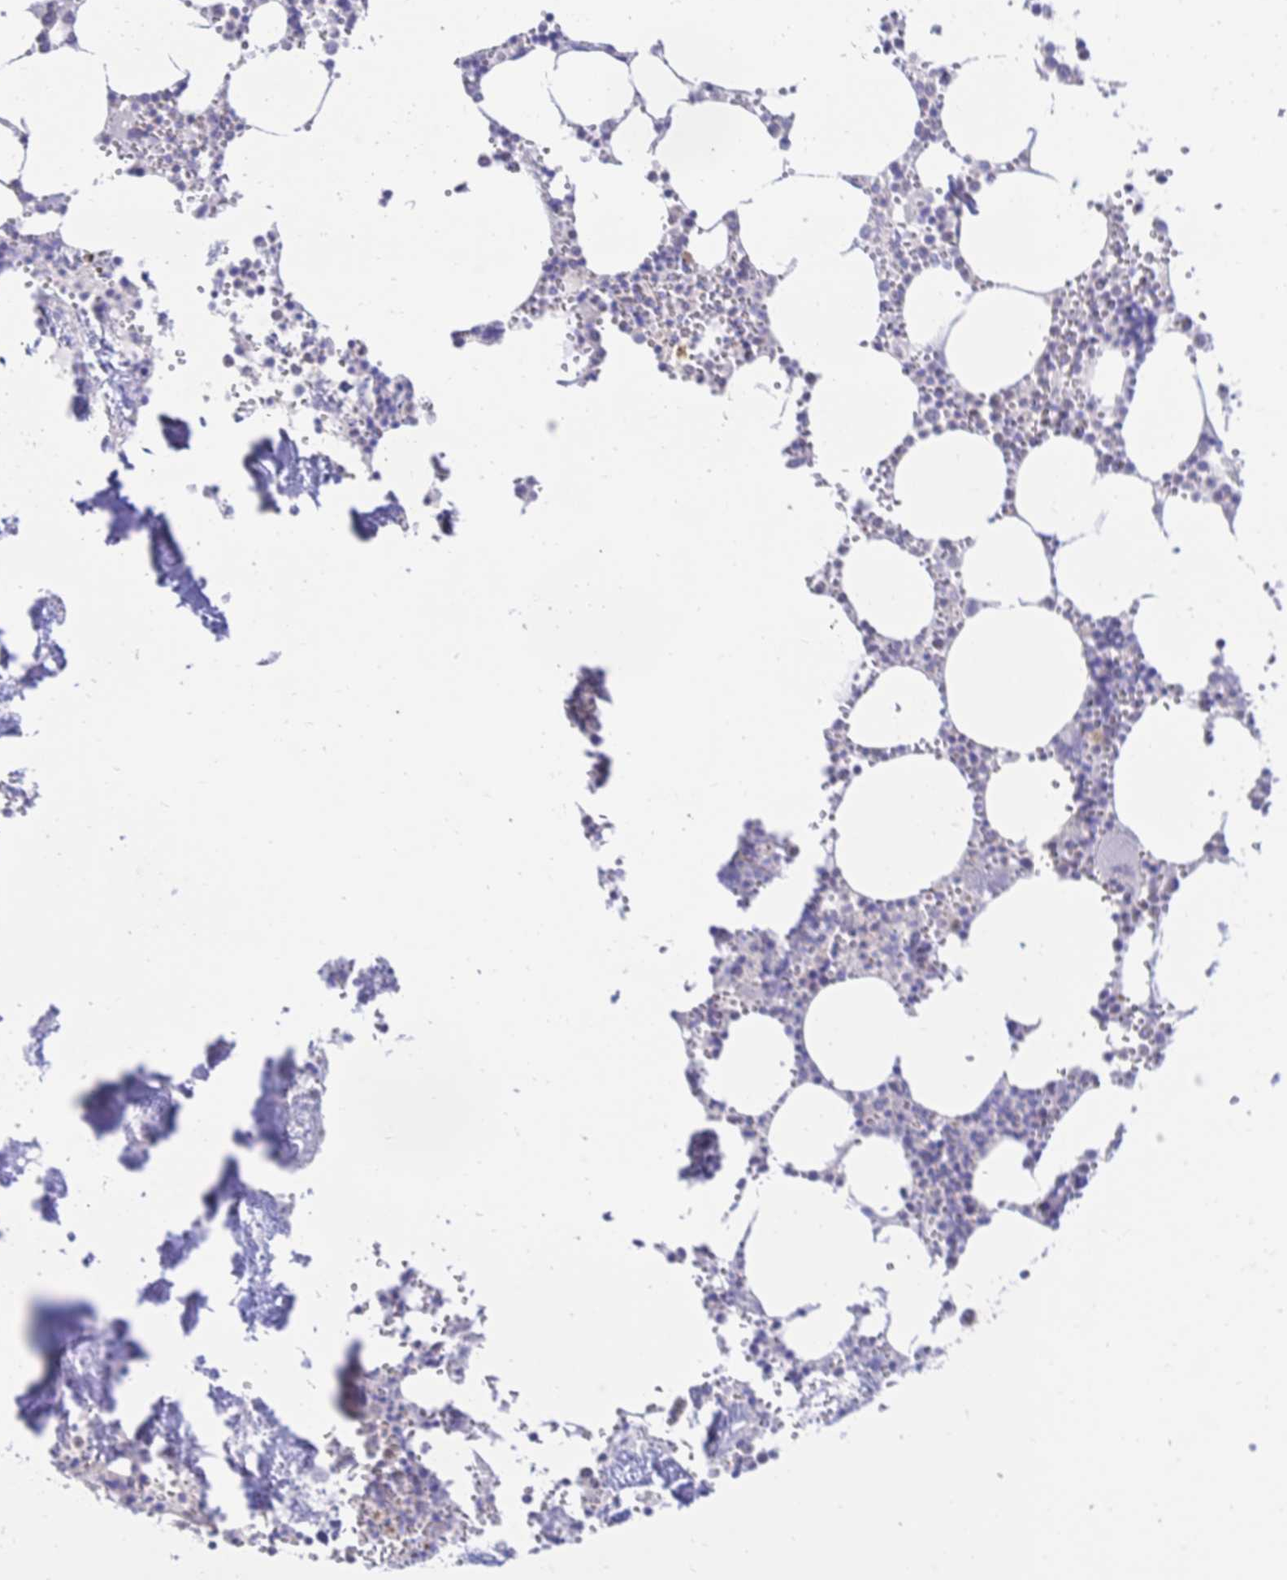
{"staining": {"intensity": "negative", "quantity": "none", "location": "none"}, "tissue": "bone marrow", "cell_type": "Hematopoietic cells", "image_type": "normal", "snomed": [{"axis": "morphology", "description": "Normal tissue, NOS"}, {"axis": "topography", "description": "Bone marrow"}], "caption": "The immunohistochemistry micrograph has no significant staining in hematopoietic cells of bone marrow. Brightfield microscopy of immunohistochemistry (IHC) stained with DAB (brown) and hematoxylin (blue), captured at high magnification.", "gene": "CLEC18A", "patient": {"sex": "male", "age": 54}}